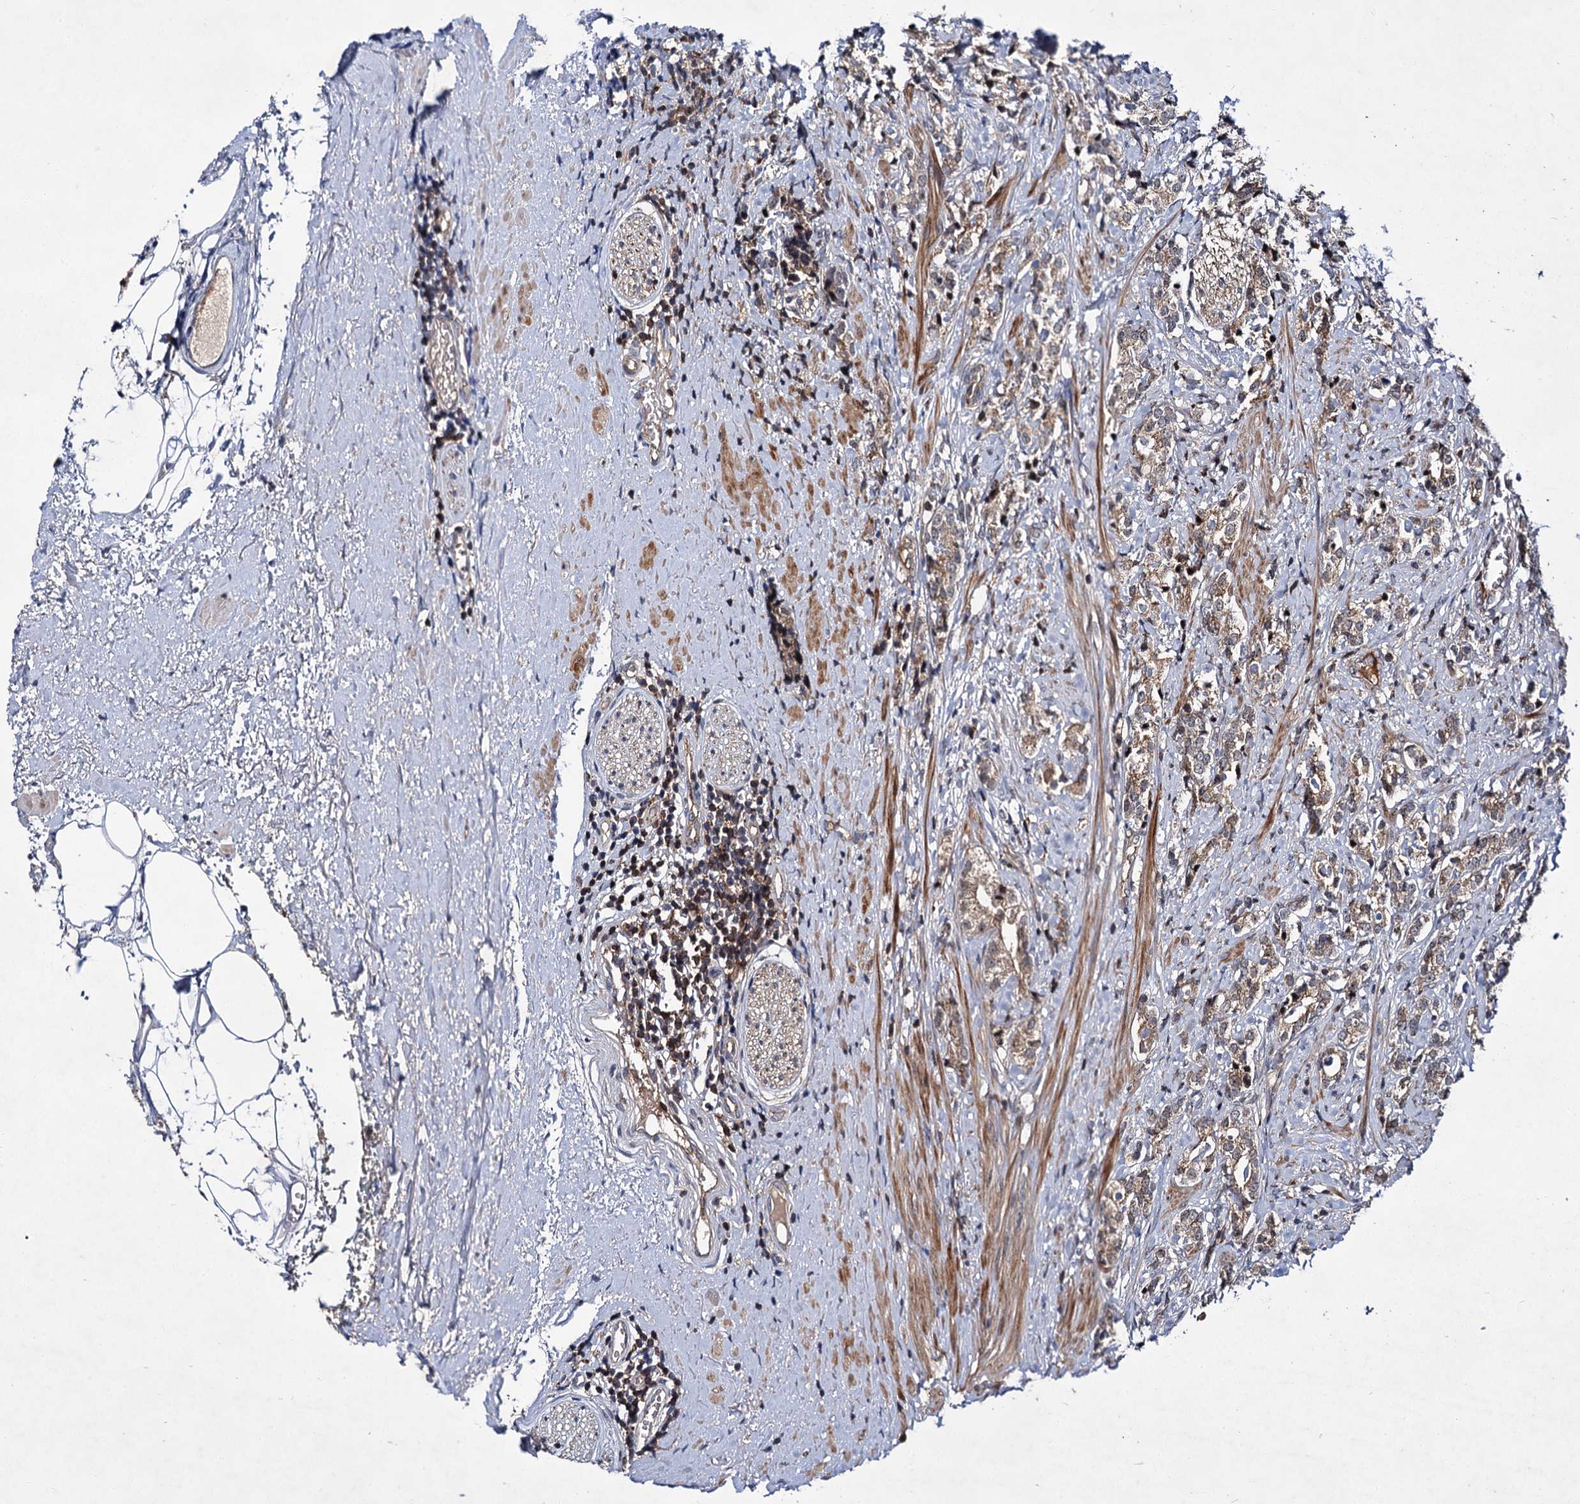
{"staining": {"intensity": "weak", "quantity": ">75%", "location": "cytoplasmic/membranous"}, "tissue": "prostate cancer", "cell_type": "Tumor cells", "image_type": "cancer", "snomed": [{"axis": "morphology", "description": "Adenocarcinoma, High grade"}, {"axis": "topography", "description": "Prostate"}], "caption": "This histopathology image exhibits immunohistochemistry (IHC) staining of adenocarcinoma (high-grade) (prostate), with low weak cytoplasmic/membranous positivity in about >75% of tumor cells.", "gene": "ABLIM1", "patient": {"sex": "male", "age": 69}}